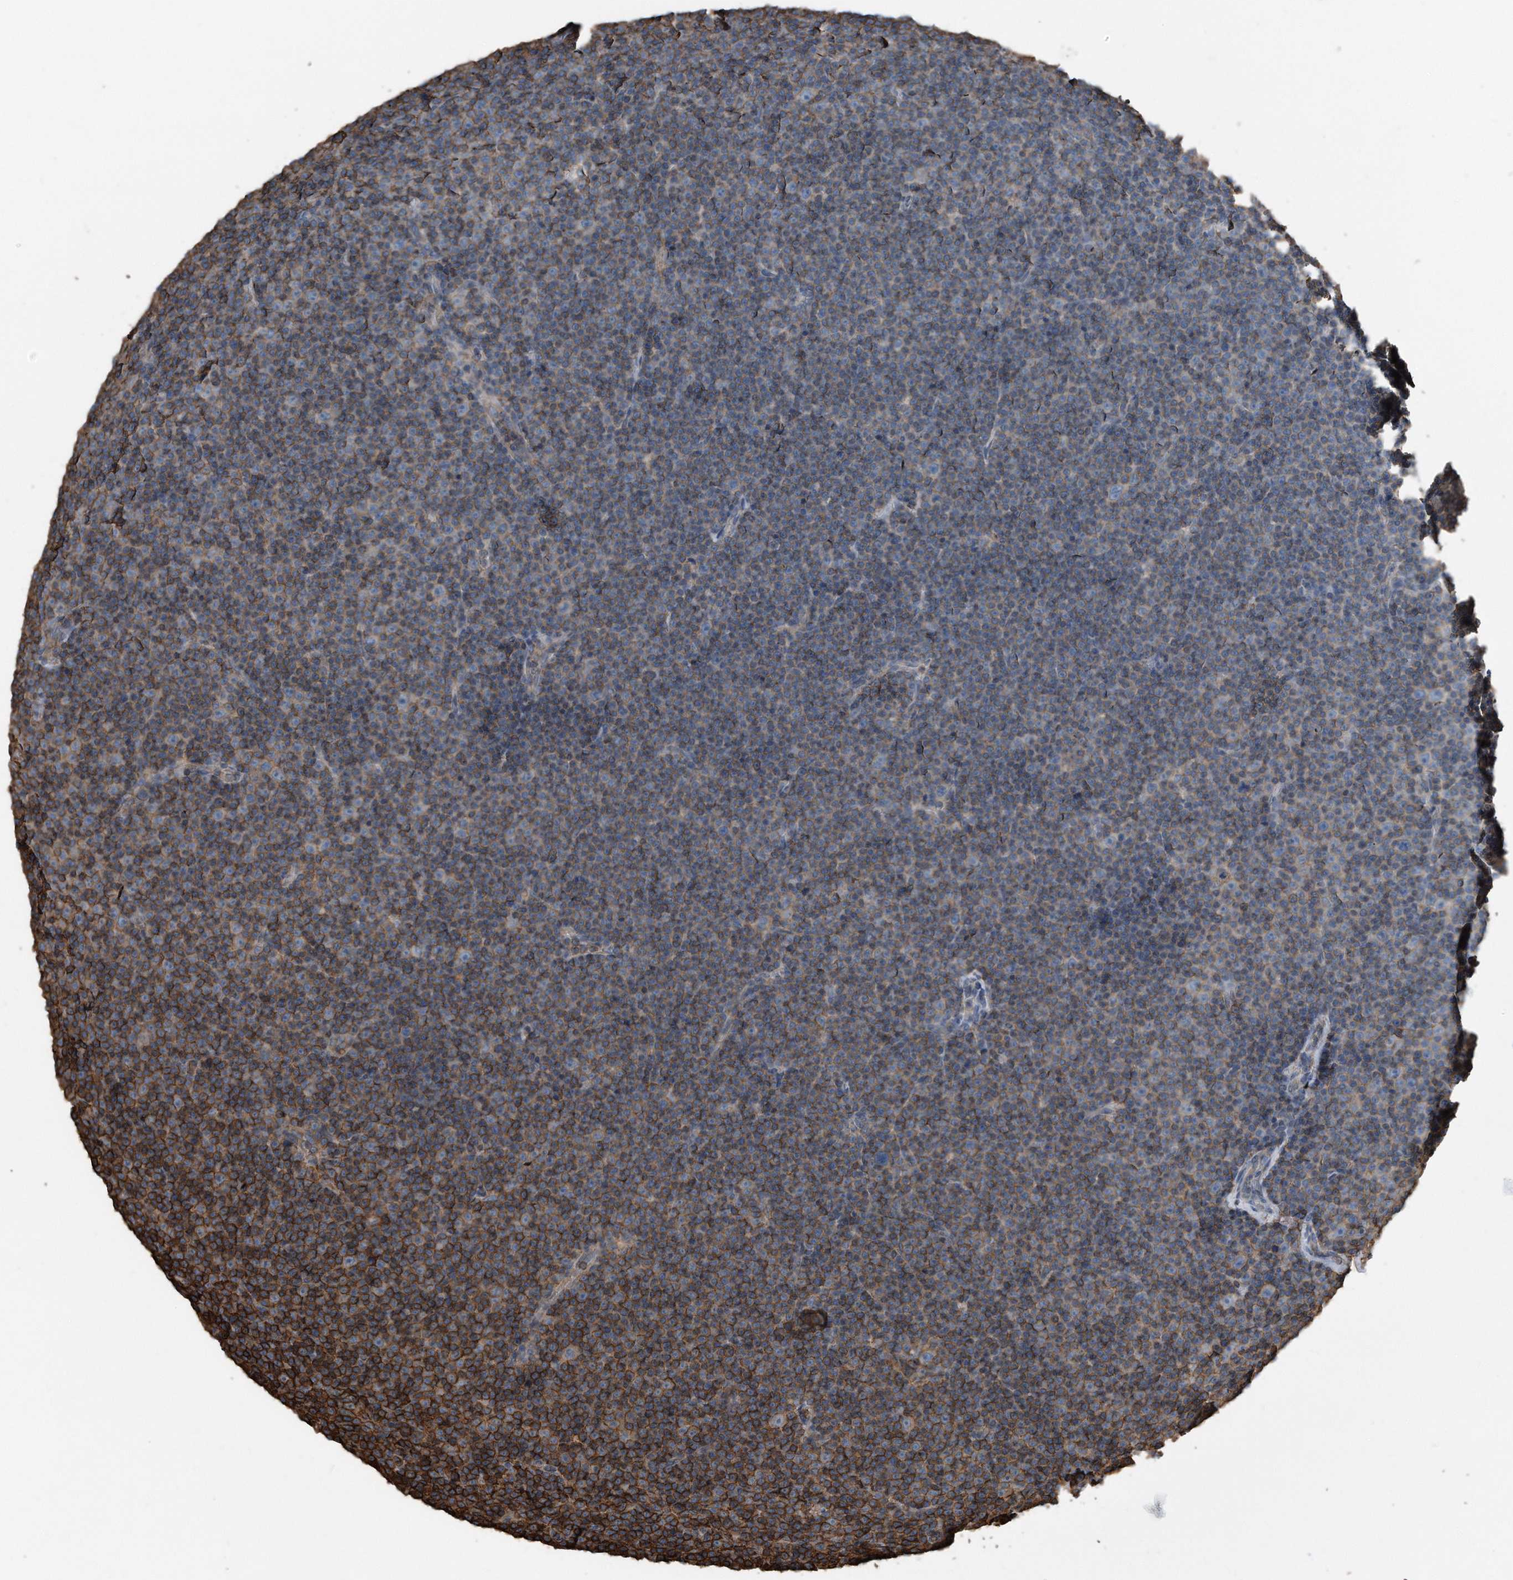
{"staining": {"intensity": "moderate", "quantity": "<25%", "location": "cytoplasmic/membranous"}, "tissue": "lymphoma", "cell_type": "Tumor cells", "image_type": "cancer", "snomed": [{"axis": "morphology", "description": "Malignant lymphoma, non-Hodgkin's type, Low grade"}, {"axis": "topography", "description": "Lymph node"}], "caption": "Protein staining of lymphoma tissue displays moderate cytoplasmic/membranous positivity in about <25% of tumor cells. (IHC, brightfield microscopy, high magnification).", "gene": "RSPO3", "patient": {"sex": "female", "age": 67}}